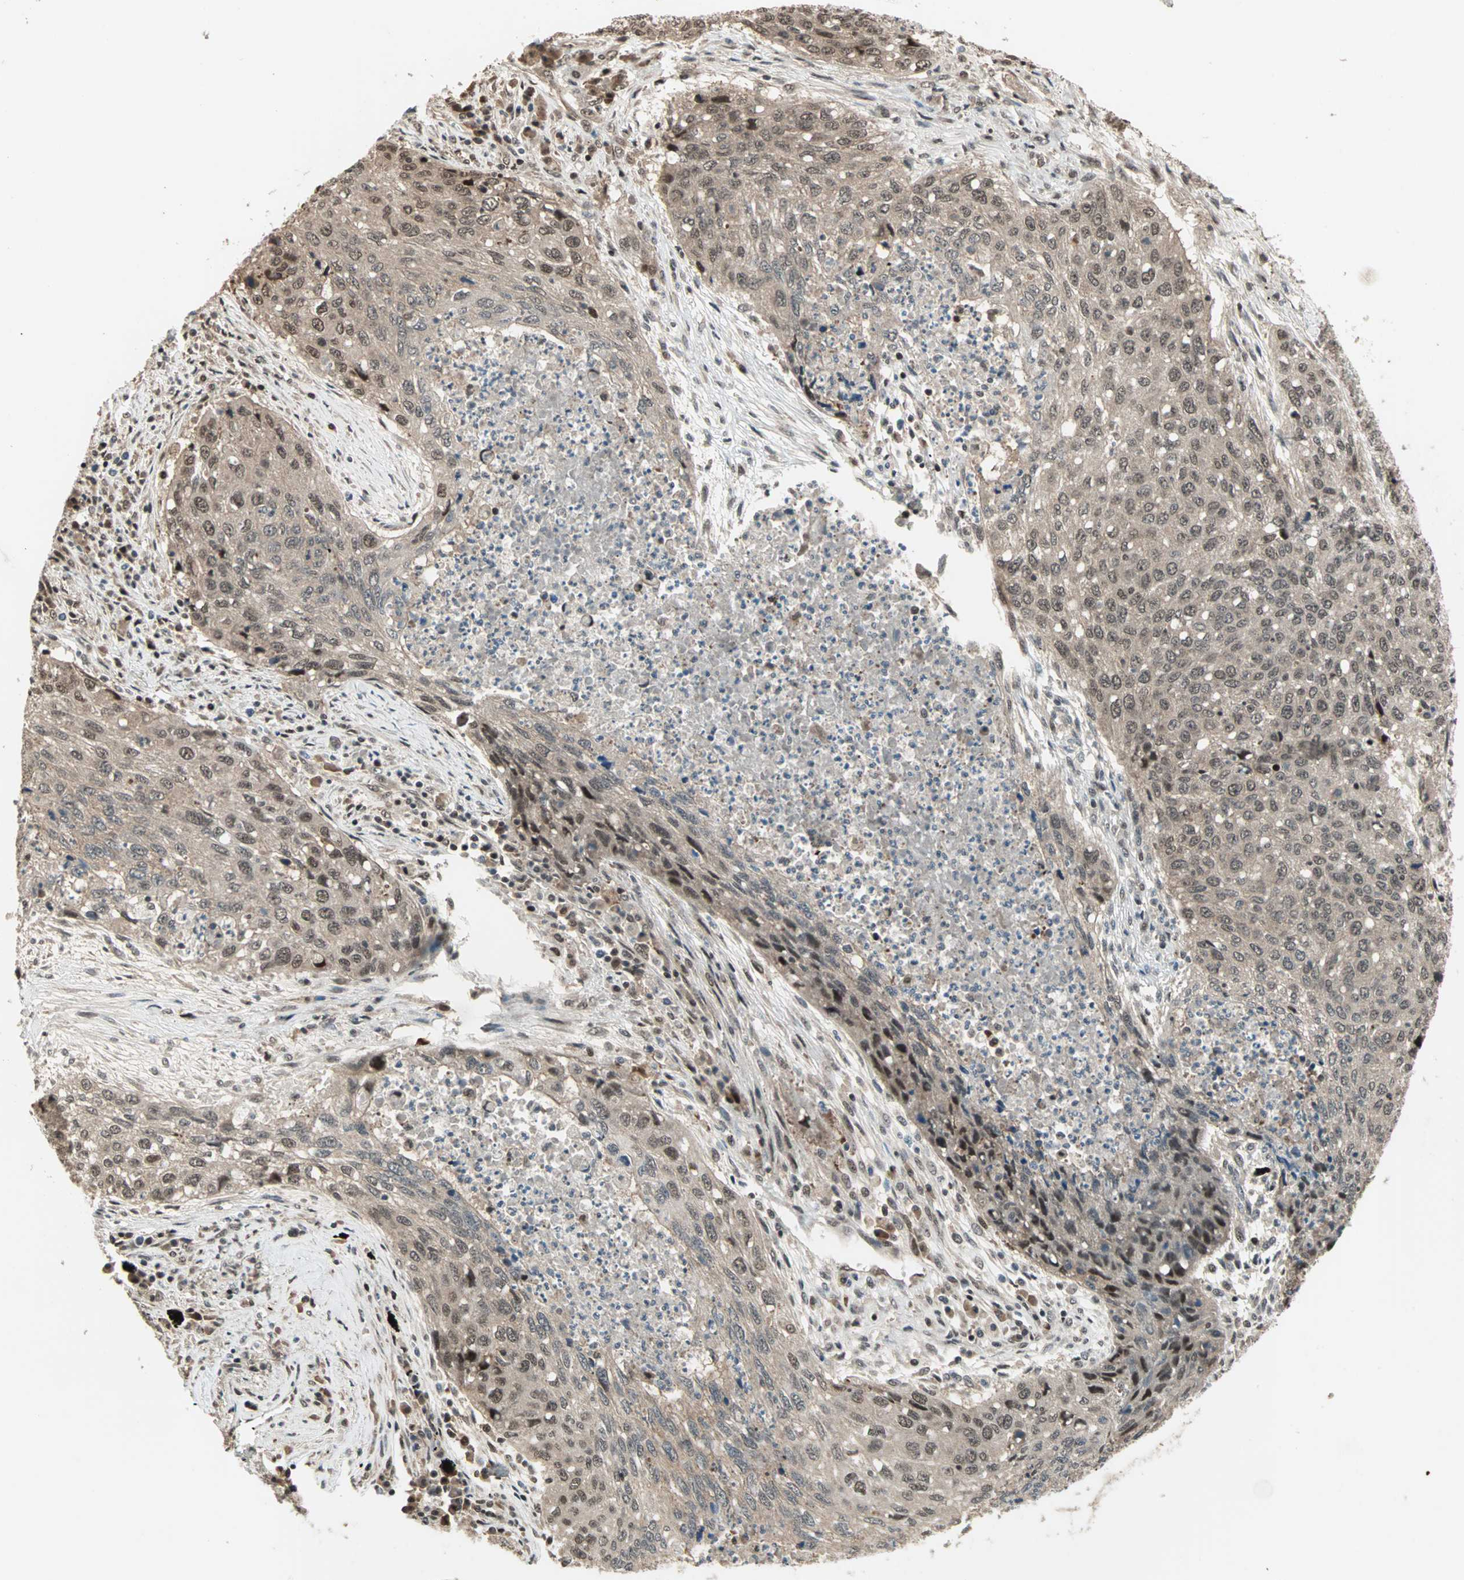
{"staining": {"intensity": "weak", "quantity": ">75%", "location": "cytoplasmic/membranous,nuclear"}, "tissue": "lung cancer", "cell_type": "Tumor cells", "image_type": "cancer", "snomed": [{"axis": "morphology", "description": "Squamous cell carcinoma, NOS"}, {"axis": "topography", "description": "Lung"}], "caption": "The image reveals immunohistochemical staining of lung cancer (squamous cell carcinoma). There is weak cytoplasmic/membranous and nuclear staining is present in approximately >75% of tumor cells. (DAB = brown stain, brightfield microscopy at high magnification).", "gene": "ZNF701", "patient": {"sex": "female", "age": 63}}